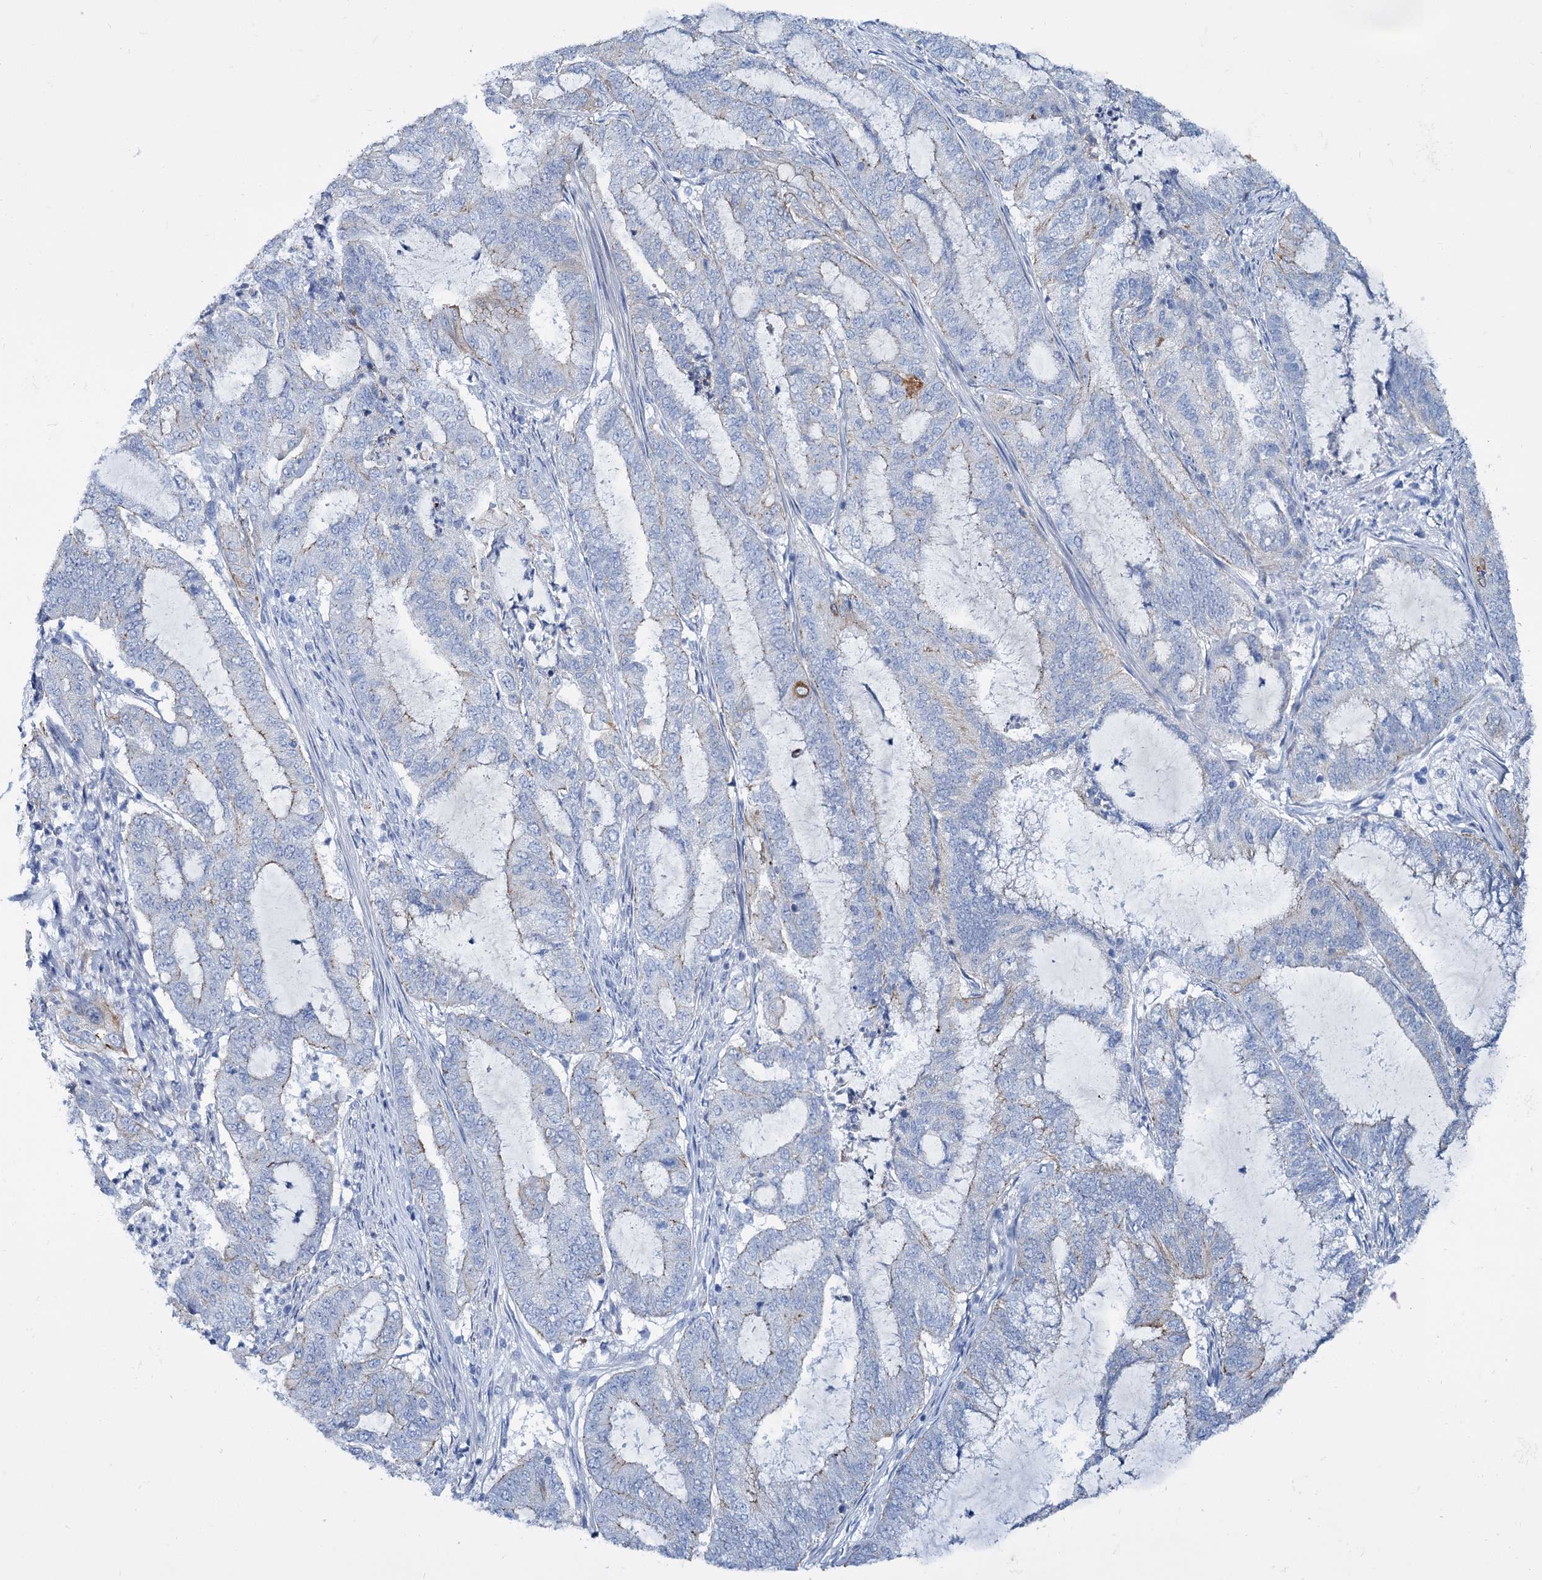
{"staining": {"intensity": "negative", "quantity": "none", "location": "none"}, "tissue": "endometrial cancer", "cell_type": "Tumor cells", "image_type": "cancer", "snomed": [{"axis": "morphology", "description": "Adenocarcinoma, NOS"}, {"axis": "topography", "description": "Endometrium"}], "caption": "There is no significant staining in tumor cells of endometrial adenocarcinoma. The staining is performed using DAB (3,3'-diaminobenzidine) brown chromogen with nuclei counter-stained in using hematoxylin.", "gene": "FAAP20", "patient": {"sex": "female", "age": 51}}